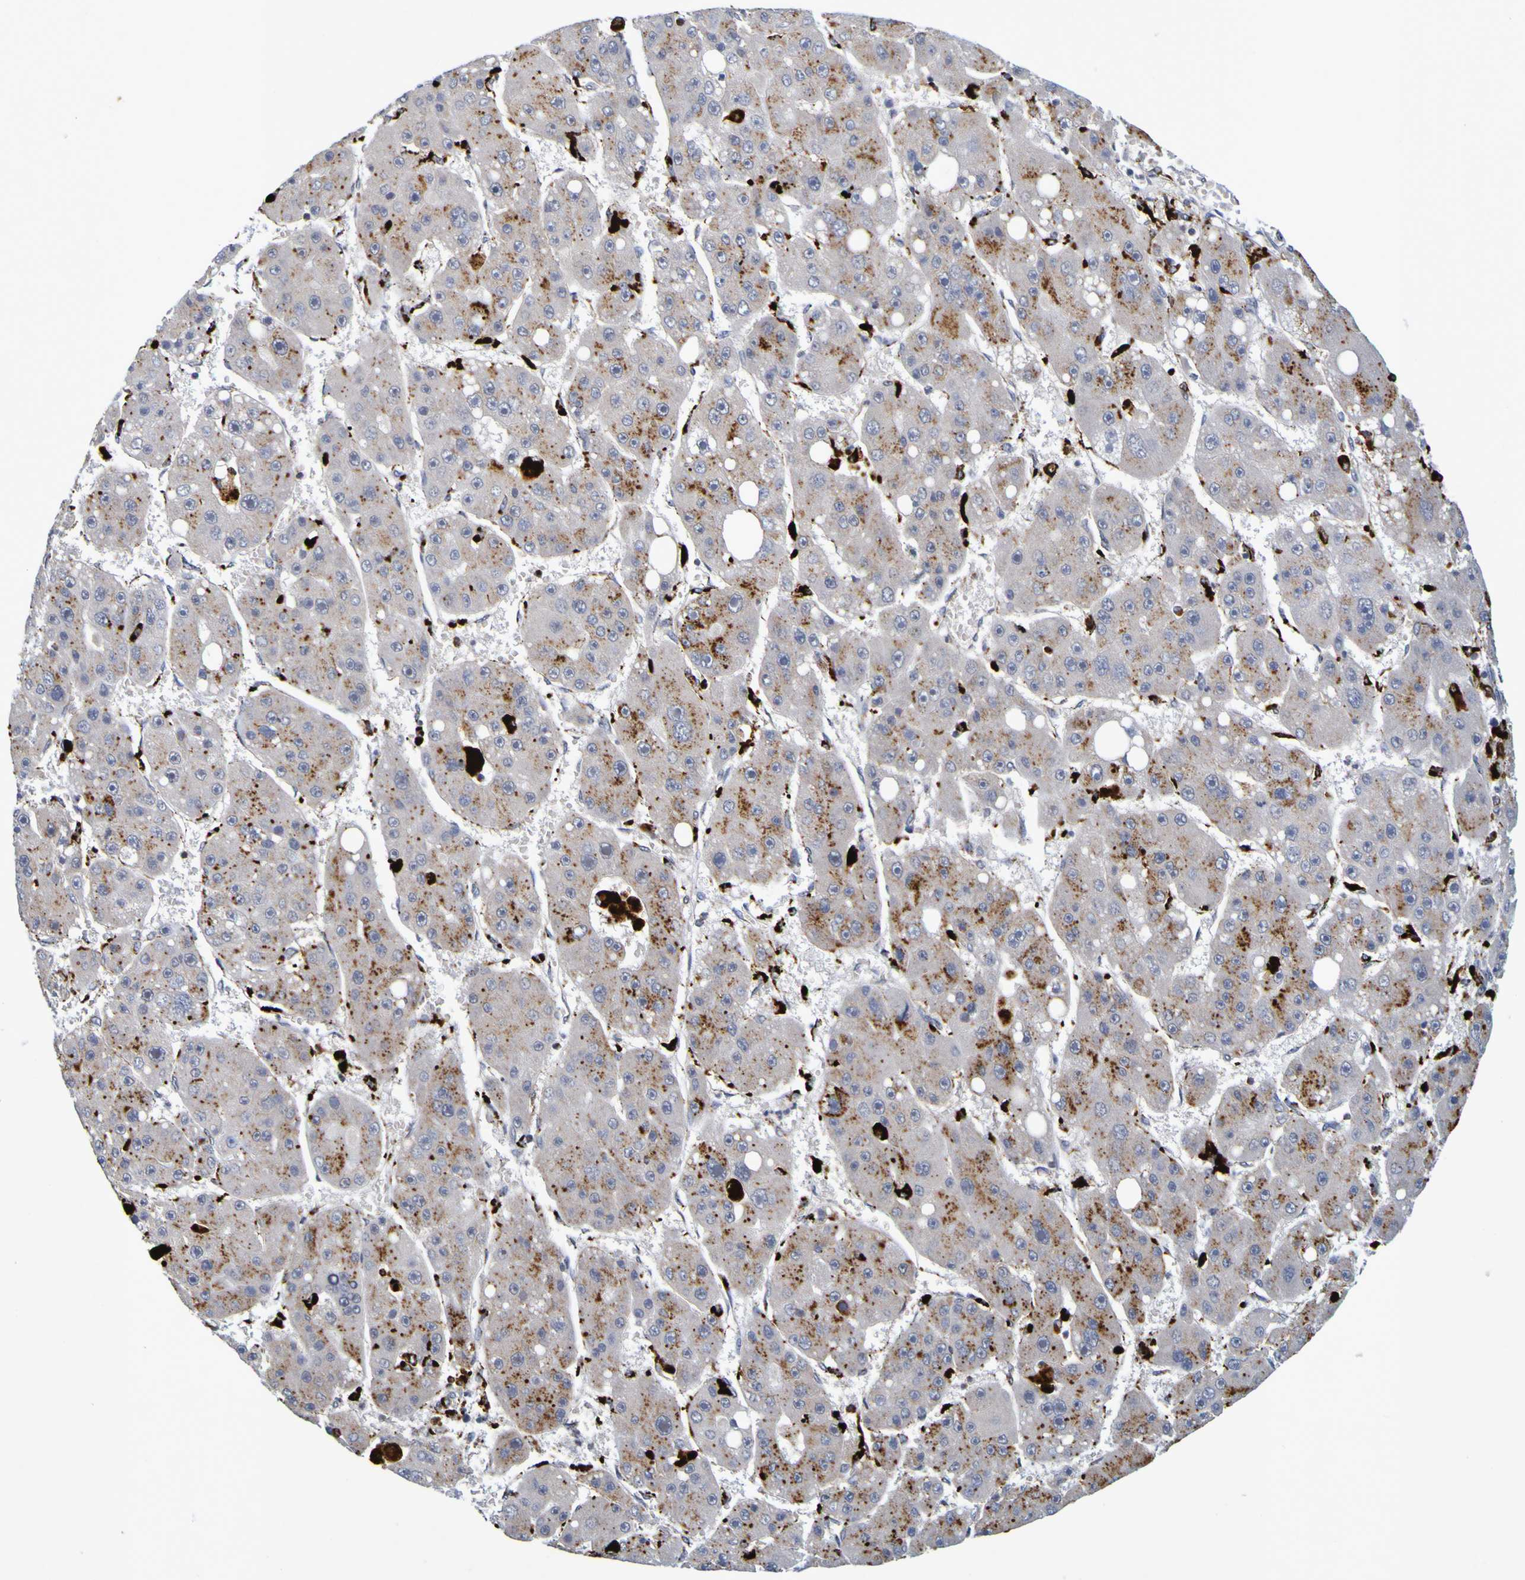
{"staining": {"intensity": "moderate", "quantity": "25%-75%", "location": "cytoplasmic/membranous"}, "tissue": "liver cancer", "cell_type": "Tumor cells", "image_type": "cancer", "snomed": [{"axis": "morphology", "description": "Carcinoma, Hepatocellular, NOS"}, {"axis": "topography", "description": "Liver"}], "caption": "Moderate cytoplasmic/membranous protein expression is identified in approximately 25%-75% of tumor cells in hepatocellular carcinoma (liver).", "gene": "TPH1", "patient": {"sex": "female", "age": 61}}